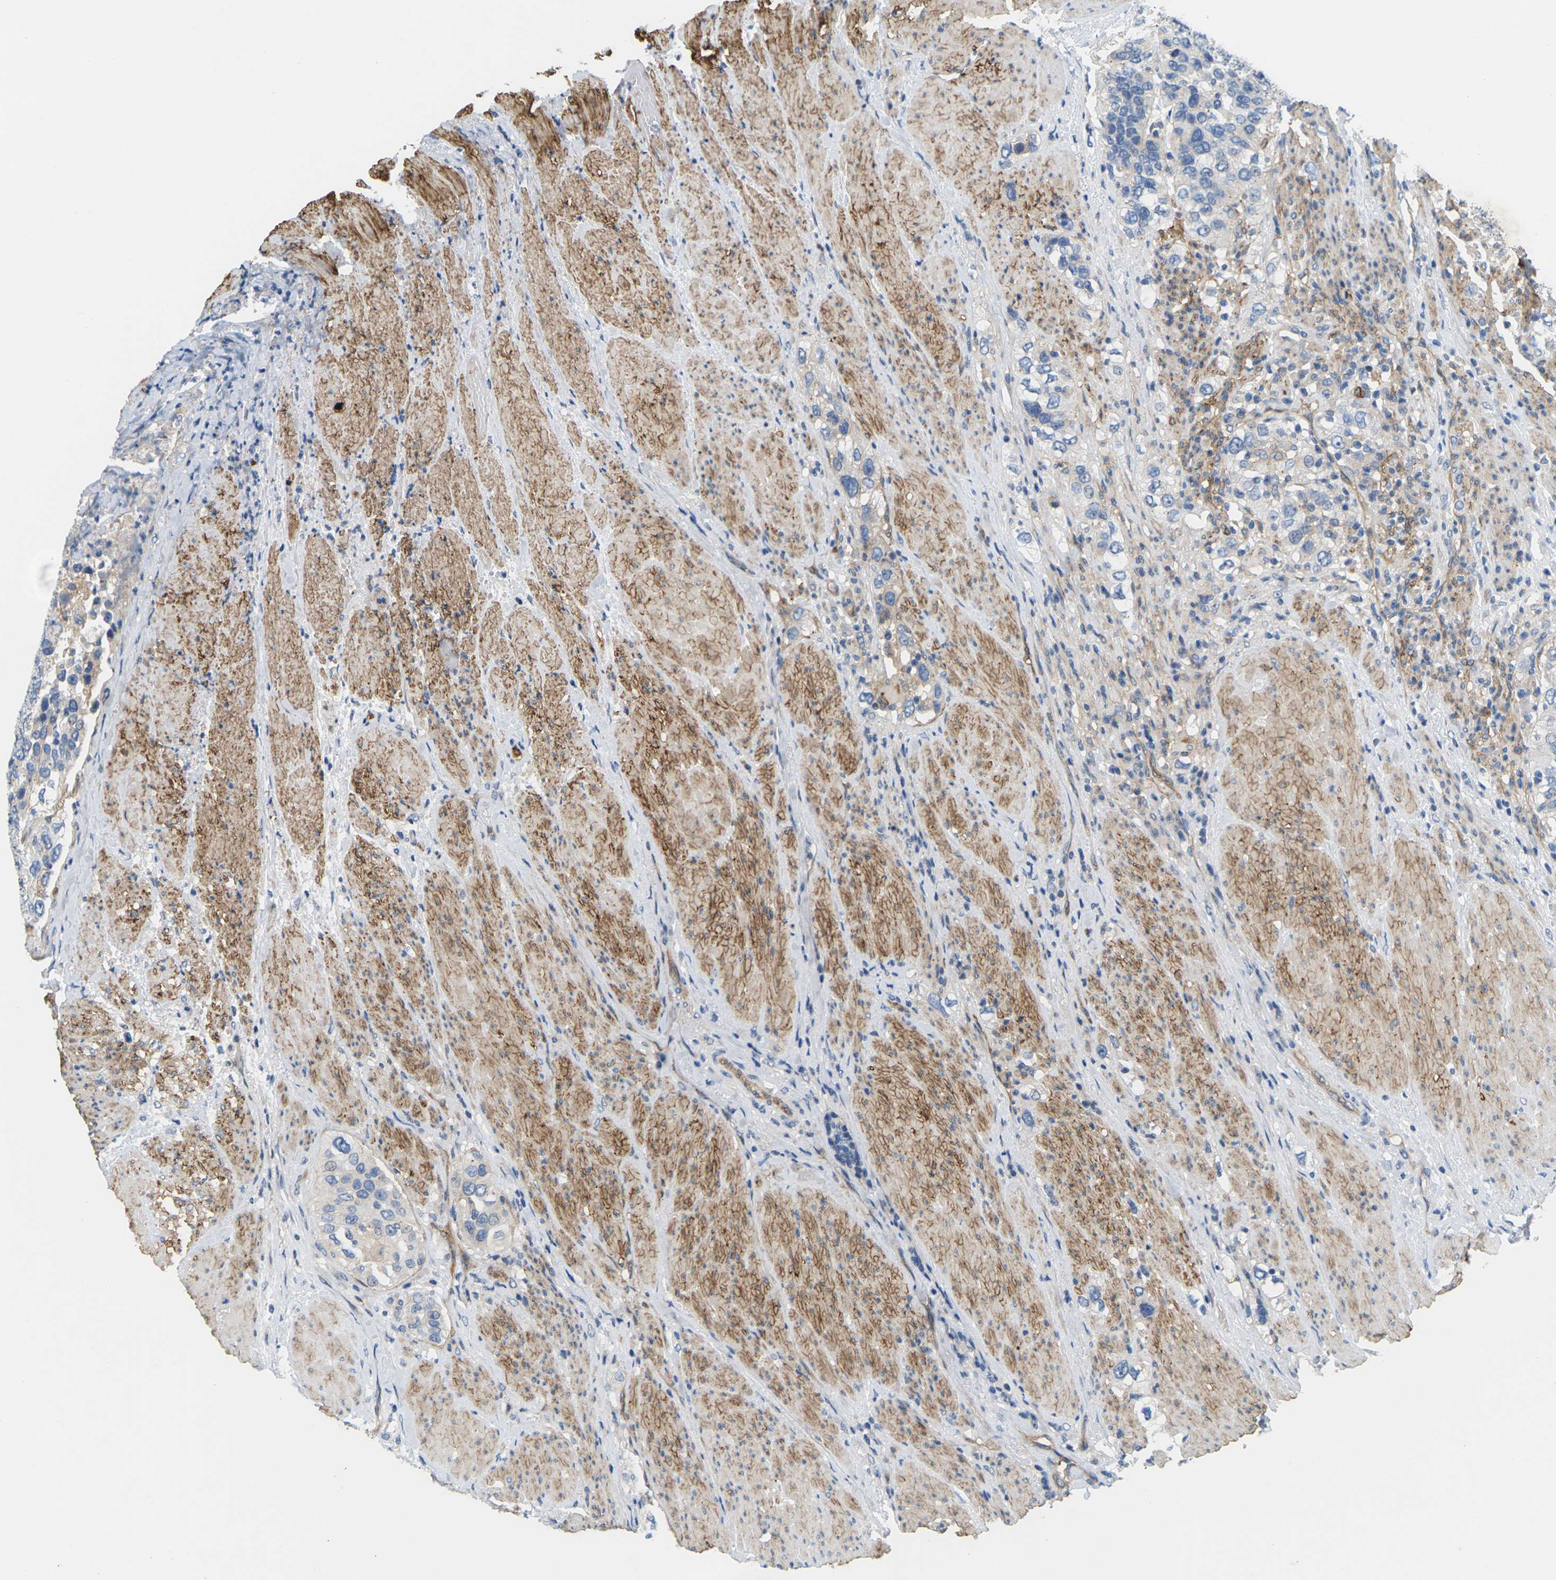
{"staining": {"intensity": "negative", "quantity": "none", "location": "none"}, "tissue": "urothelial cancer", "cell_type": "Tumor cells", "image_type": "cancer", "snomed": [{"axis": "morphology", "description": "Urothelial carcinoma, High grade"}, {"axis": "topography", "description": "Urinary bladder"}], "caption": "An image of human urothelial carcinoma (high-grade) is negative for staining in tumor cells.", "gene": "ITGA5", "patient": {"sex": "female", "age": 80}}